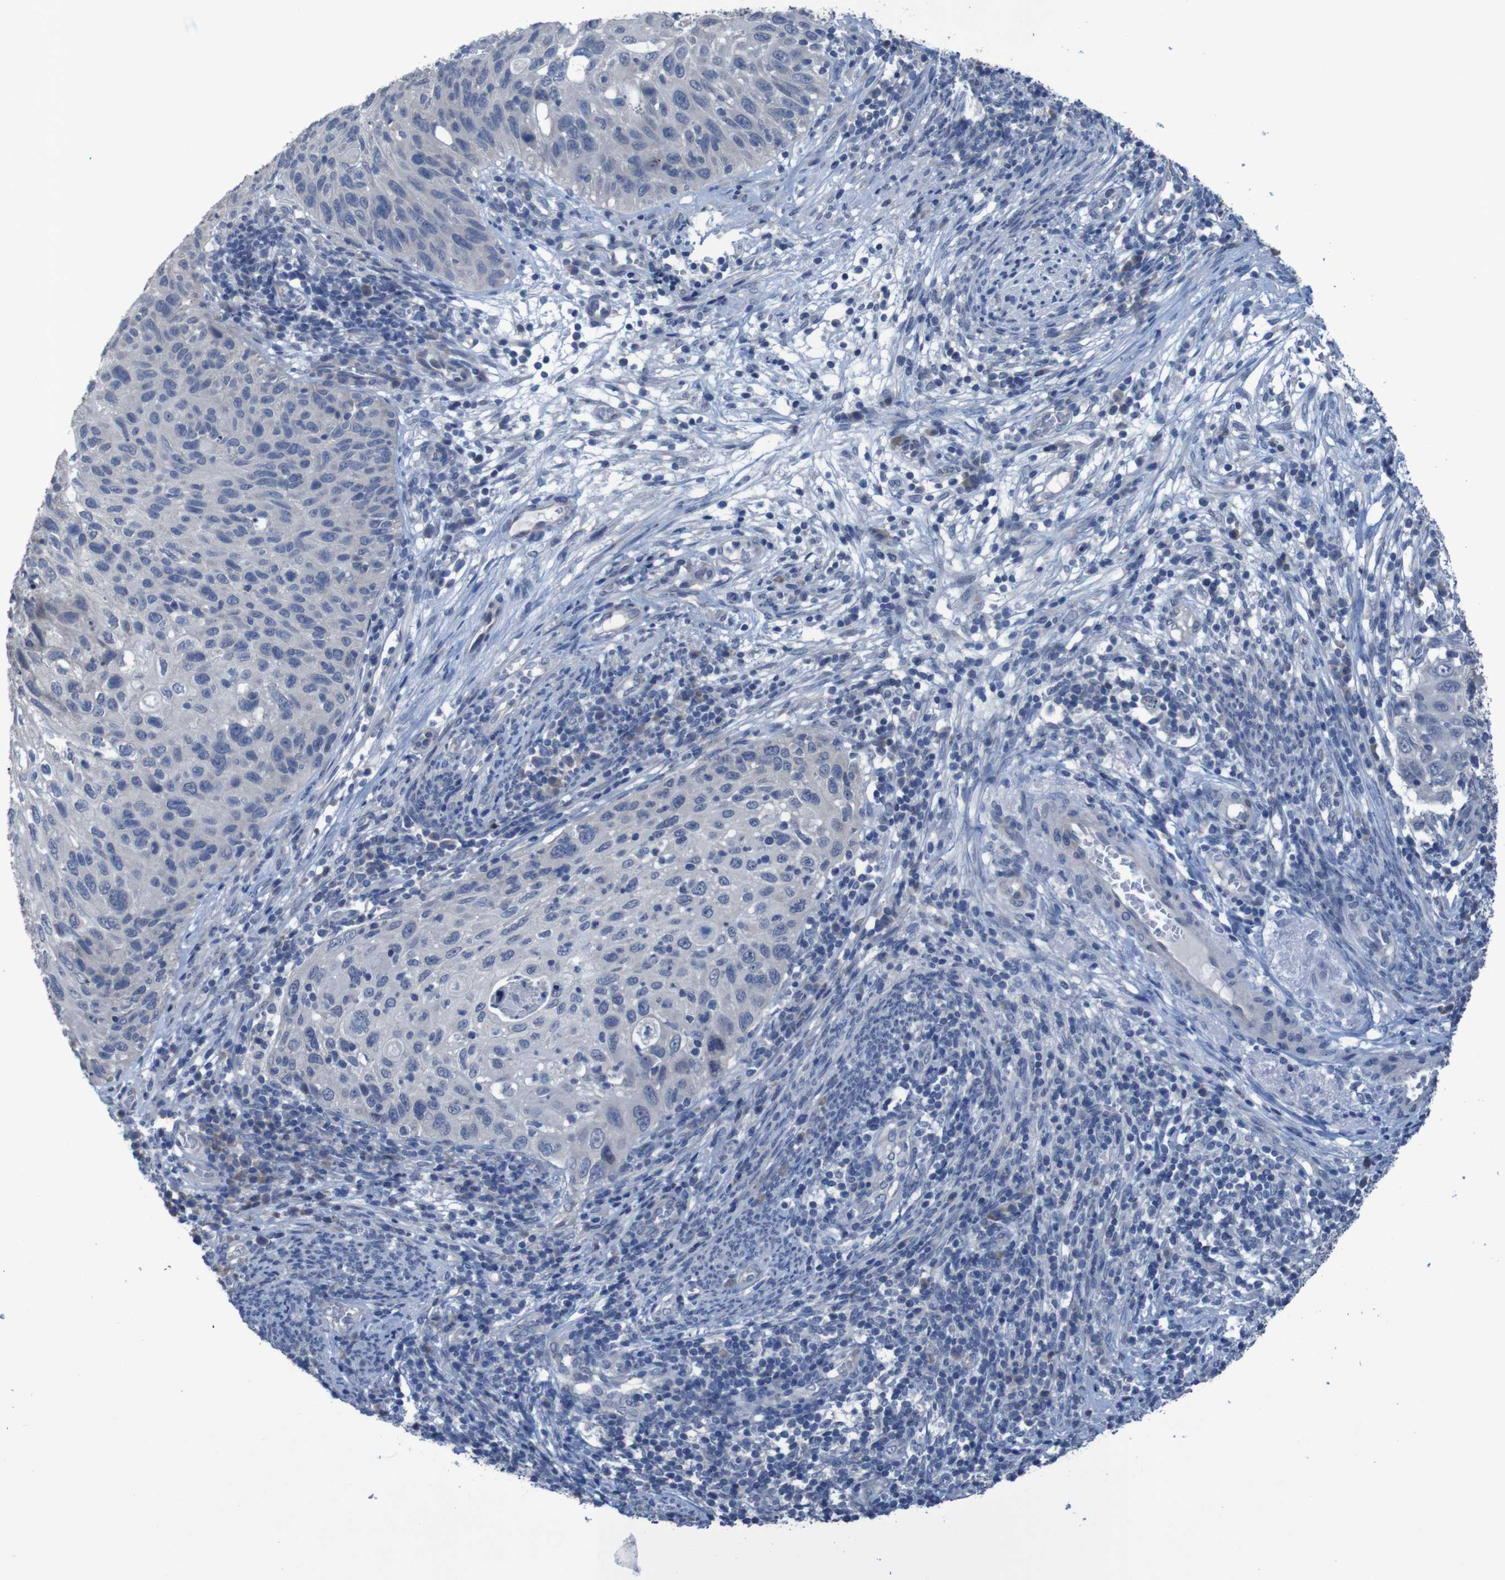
{"staining": {"intensity": "negative", "quantity": "none", "location": "none"}, "tissue": "cervical cancer", "cell_type": "Tumor cells", "image_type": "cancer", "snomed": [{"axis": "morphology", "description": "Squamous cell carcinoma, NOS"}, {"axis": "topography", "description": "Cervix"}], "caption": "Immunohistochemistry histopathology image of squamous cell carcinoma (cervical) stained for a protein (brown), which reveals no positivity in tumor cells.", "gene": "CLDN18", "patient": {"sex": "female", "age": 70}}